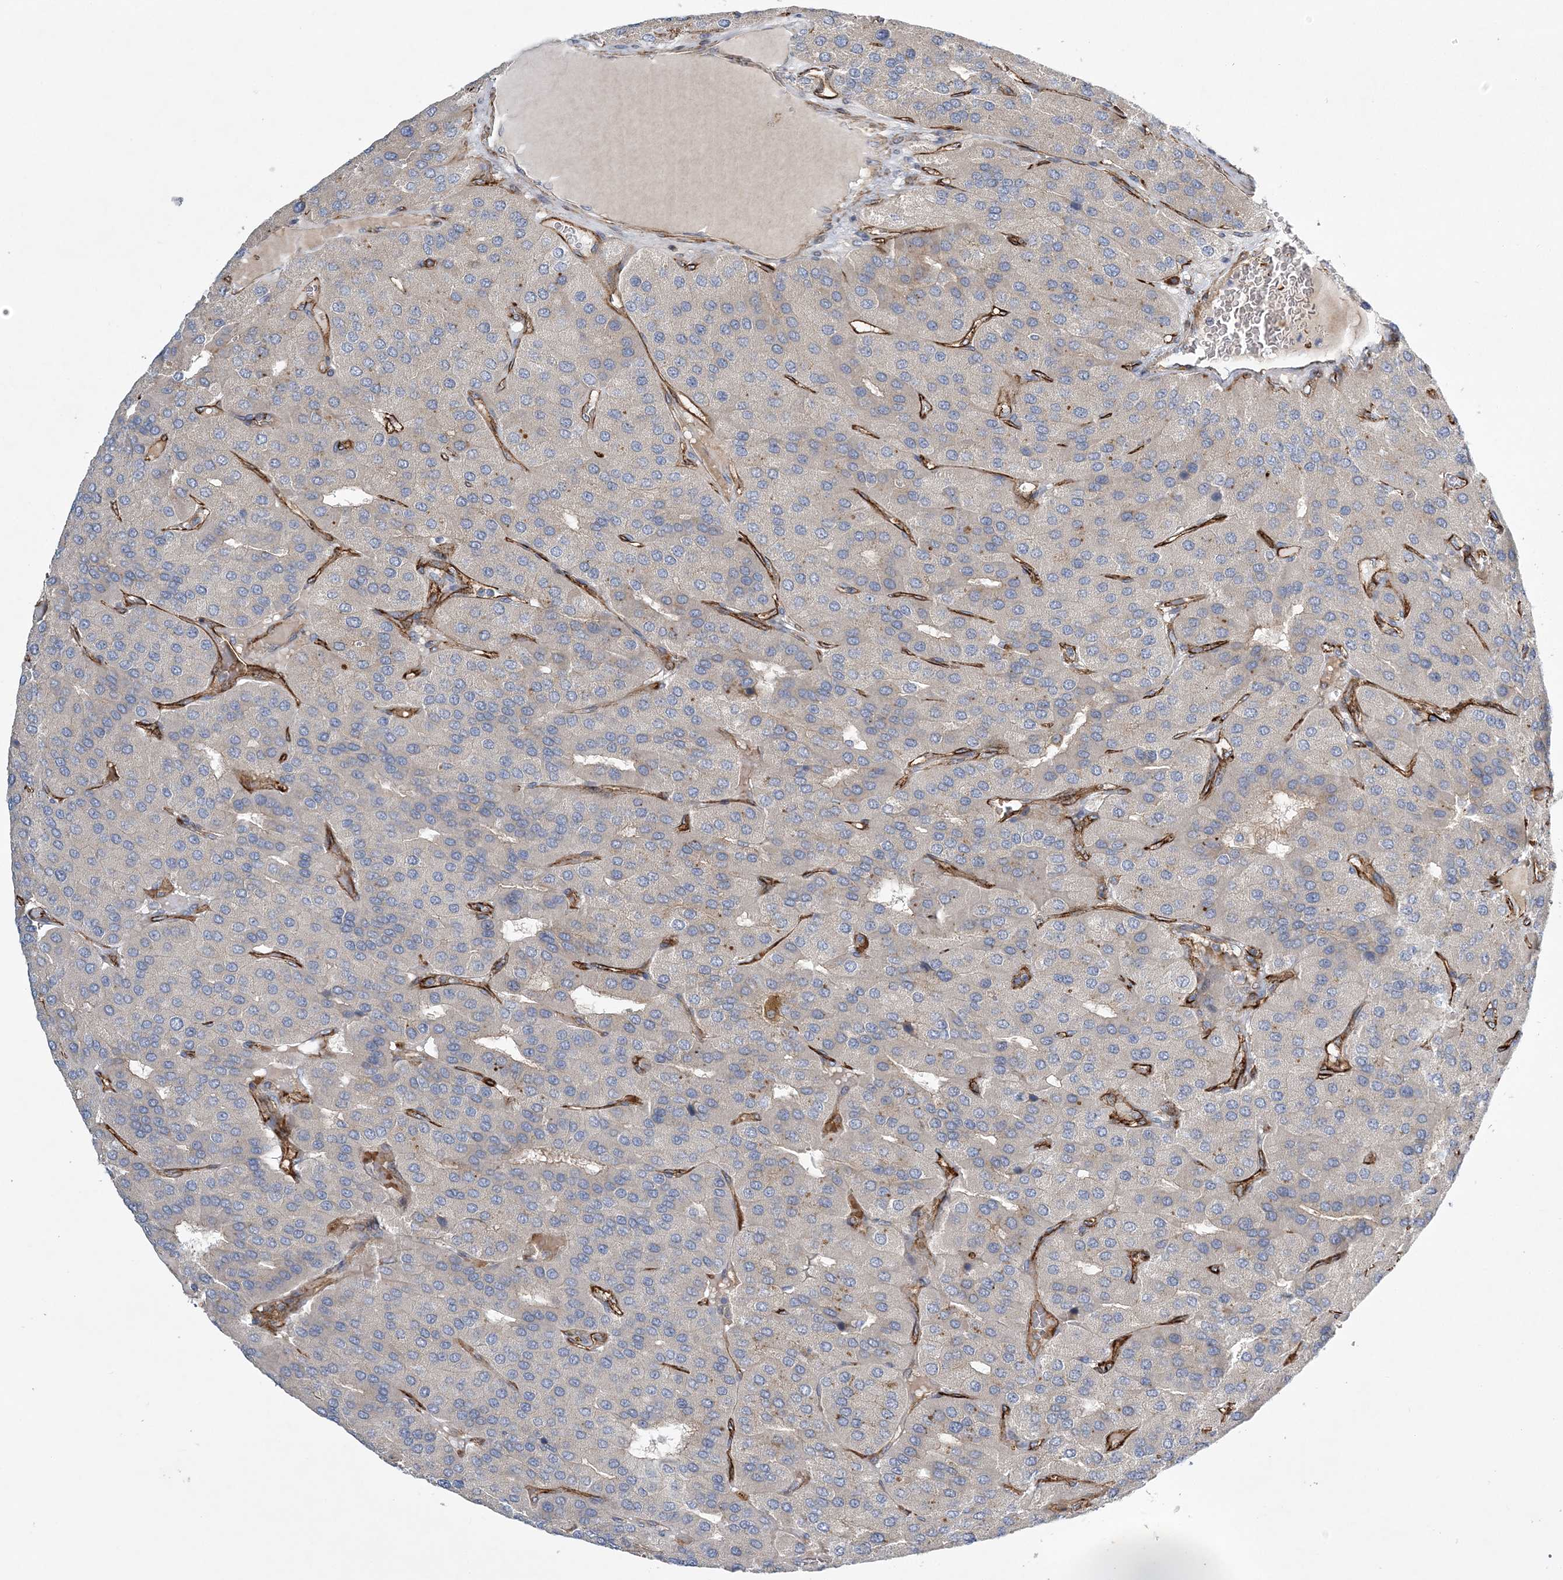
{"staining": {"intensity": "negative", "quantity": "none", "location": "none"}, "tissue": "parathyroid gland", "cell_type": "Glandular cells", "image_type": "normal", "snomed": [{"axis": "morphology", "description": "Normal tissue, NOS"}, {"axis": "morphology", "description": "Adenoma, NOS"}, {"axis": "topography", "description": "Parathyroid gland"}], "caption": "Micrograph shows no significant protein expression in glandular cells of normal parathyroid gland.", "gene": "CALN1", "patient": {"sex": "female", "age": 86}}